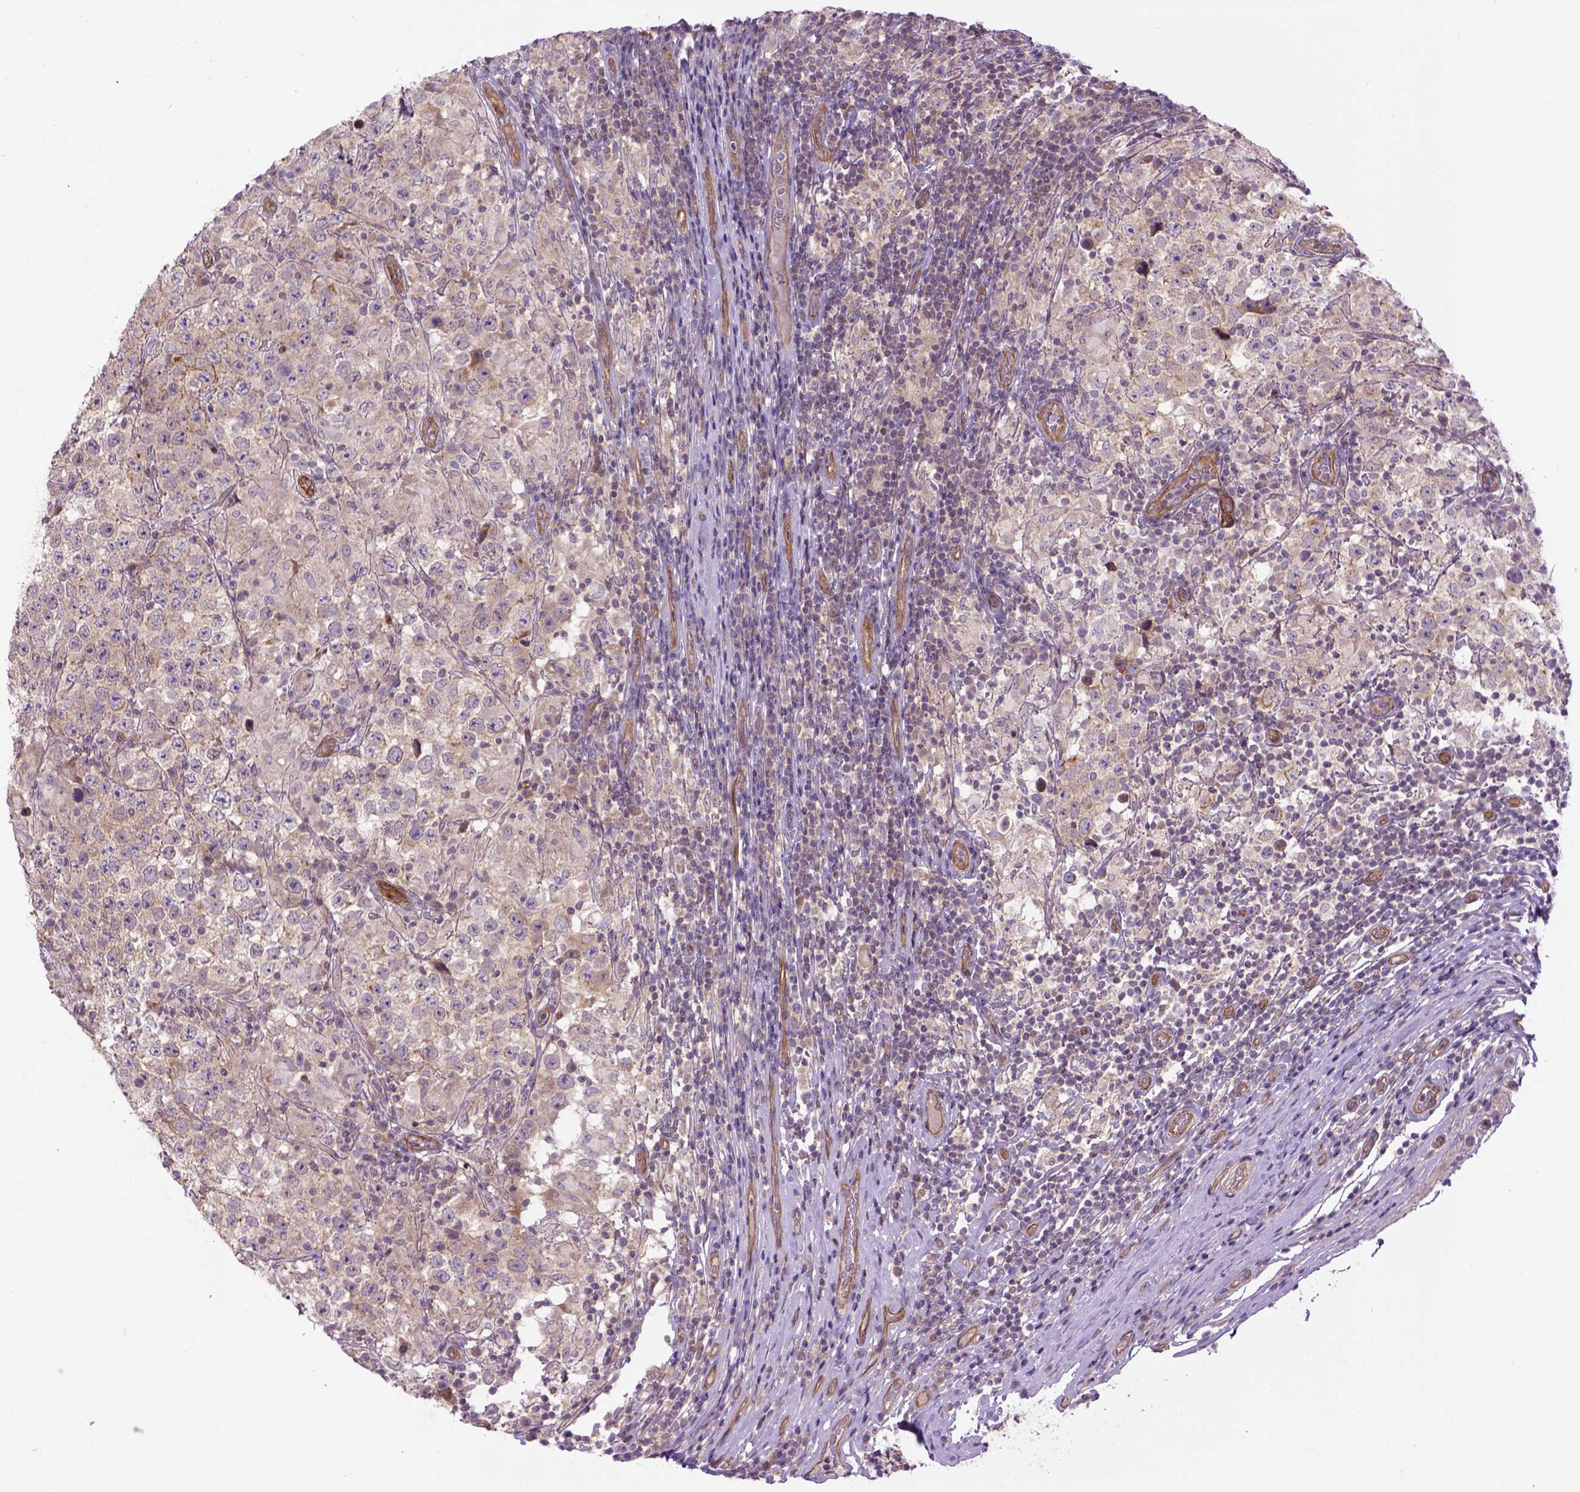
{"staining": {"intensity": "negative", "quantity": "none", "location": "none"}, "tissue": "testis cancer", "cell_type": "Tumor cells", "image_type": "cancer", "snomed": [{"axis": "morphology", "description": "Seminoma, NOS"}, {"axis": "morphology", "description": "Carcinoma, Embryonal, NOS"}, {"axis": "topography", "description": "Testis"}], "caption": "There is no significant staining in tumor cells of testis cancer (seminoma). (DAB immunohistochemistry (IHC), high magnification).", "gene": "CASKIN2", "patient": {"sex": "male", "age": 41}}